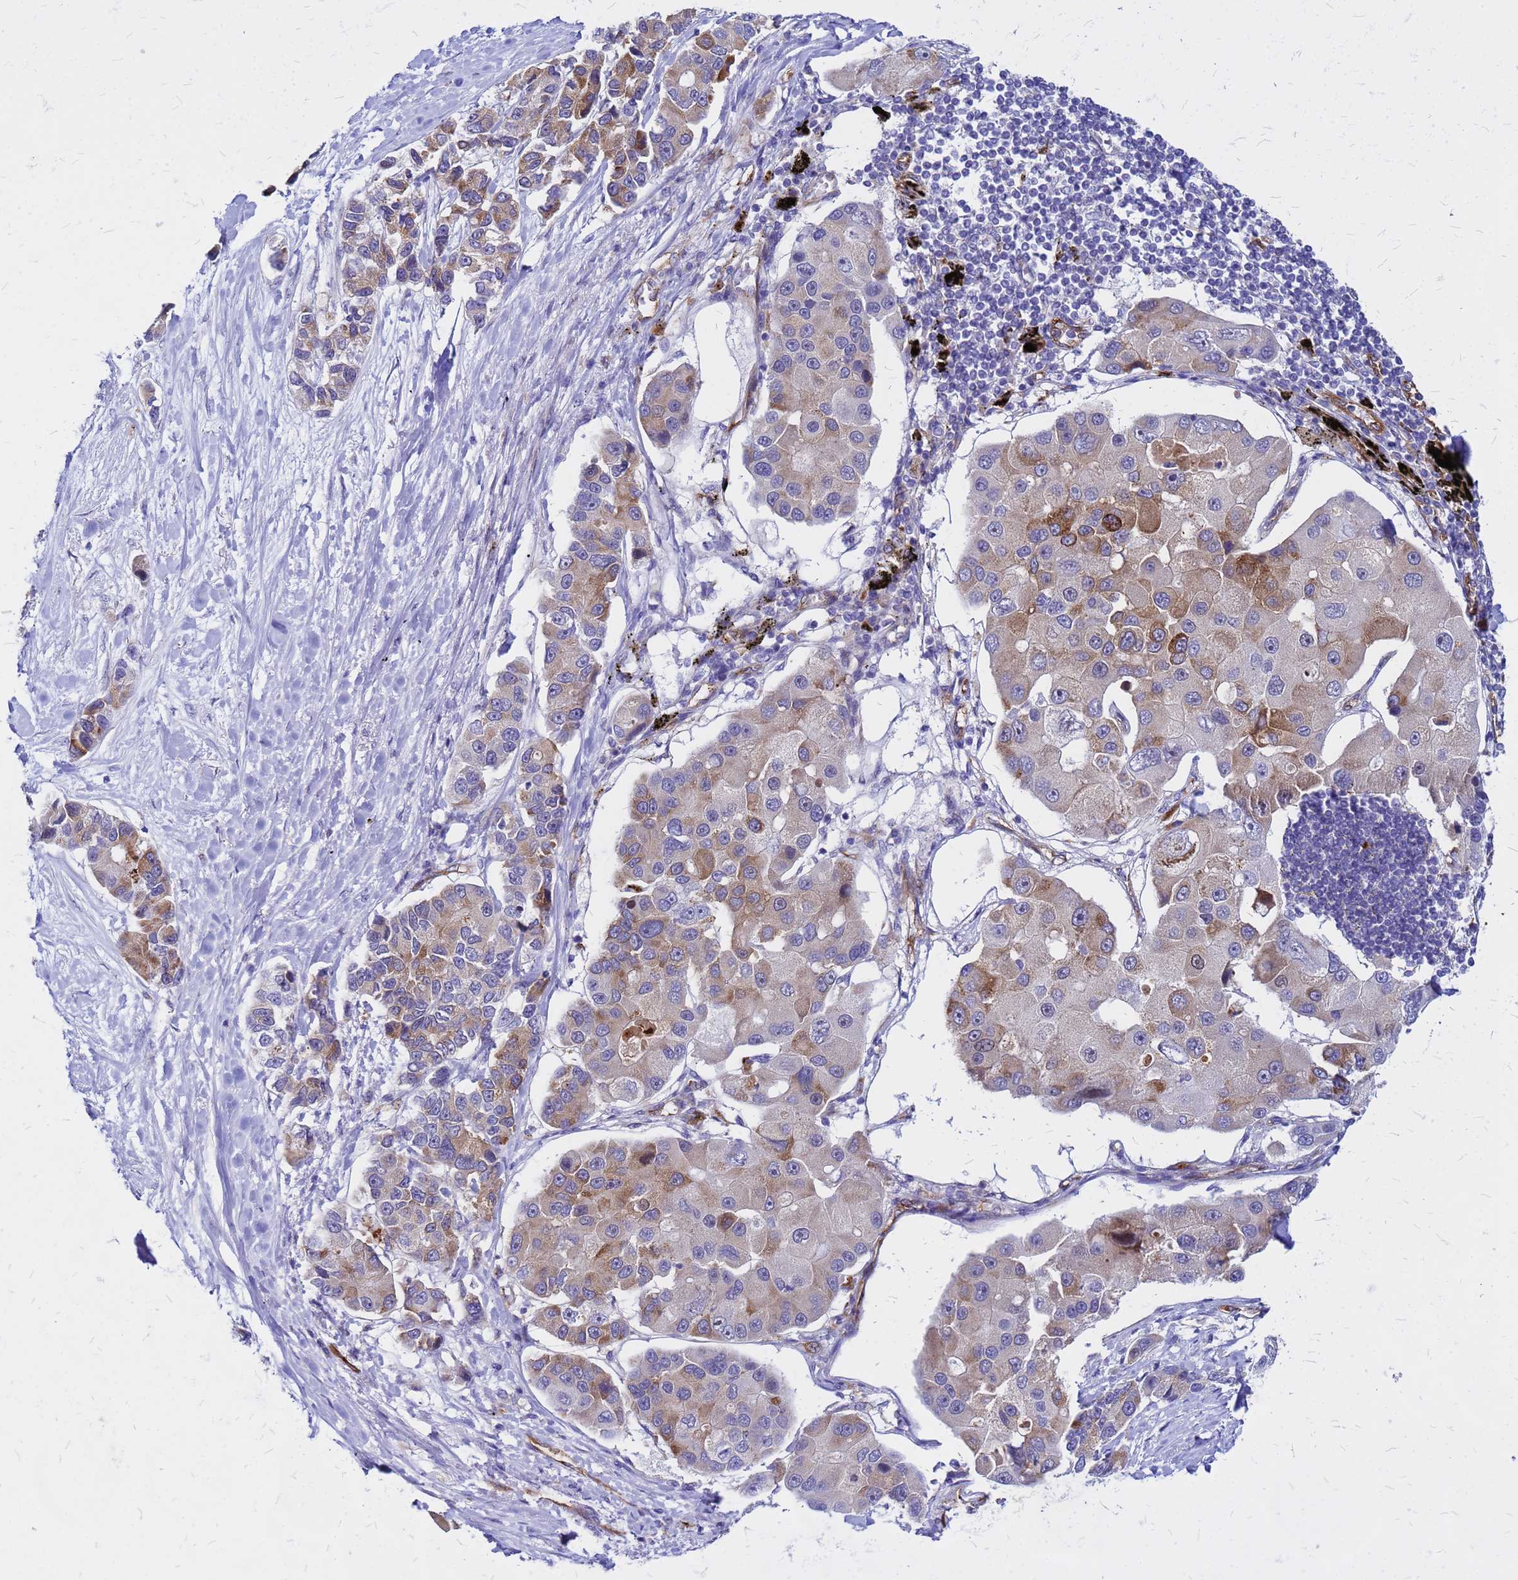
{"staining": {"intensity": "moderate", "quantity": "25%-75%", "location": "cytoplasmic/membranous"}, "tissue": "lung cancer", "cell_type": "Tumor cells", "image_type": "cancer", "snomed": [{"axis": "morphology", "description": "Adenocarcinoma, NOS"}, {"axis": "topography", "description": "Lung"}], "caption": "High-magnification brightfield microscopy of adenocarcinoma (lung) stained with DAB (3,3'-diaminobenzidine) (brown) and counterstained with hematoxylin (blue). tumor cells exhibit moderate cytoplasmic/membranous positivity is seen in approximately25%-75% of cells.", "gene": "NOSTRIN", "patient": {"sex": "female", "age": 54}}